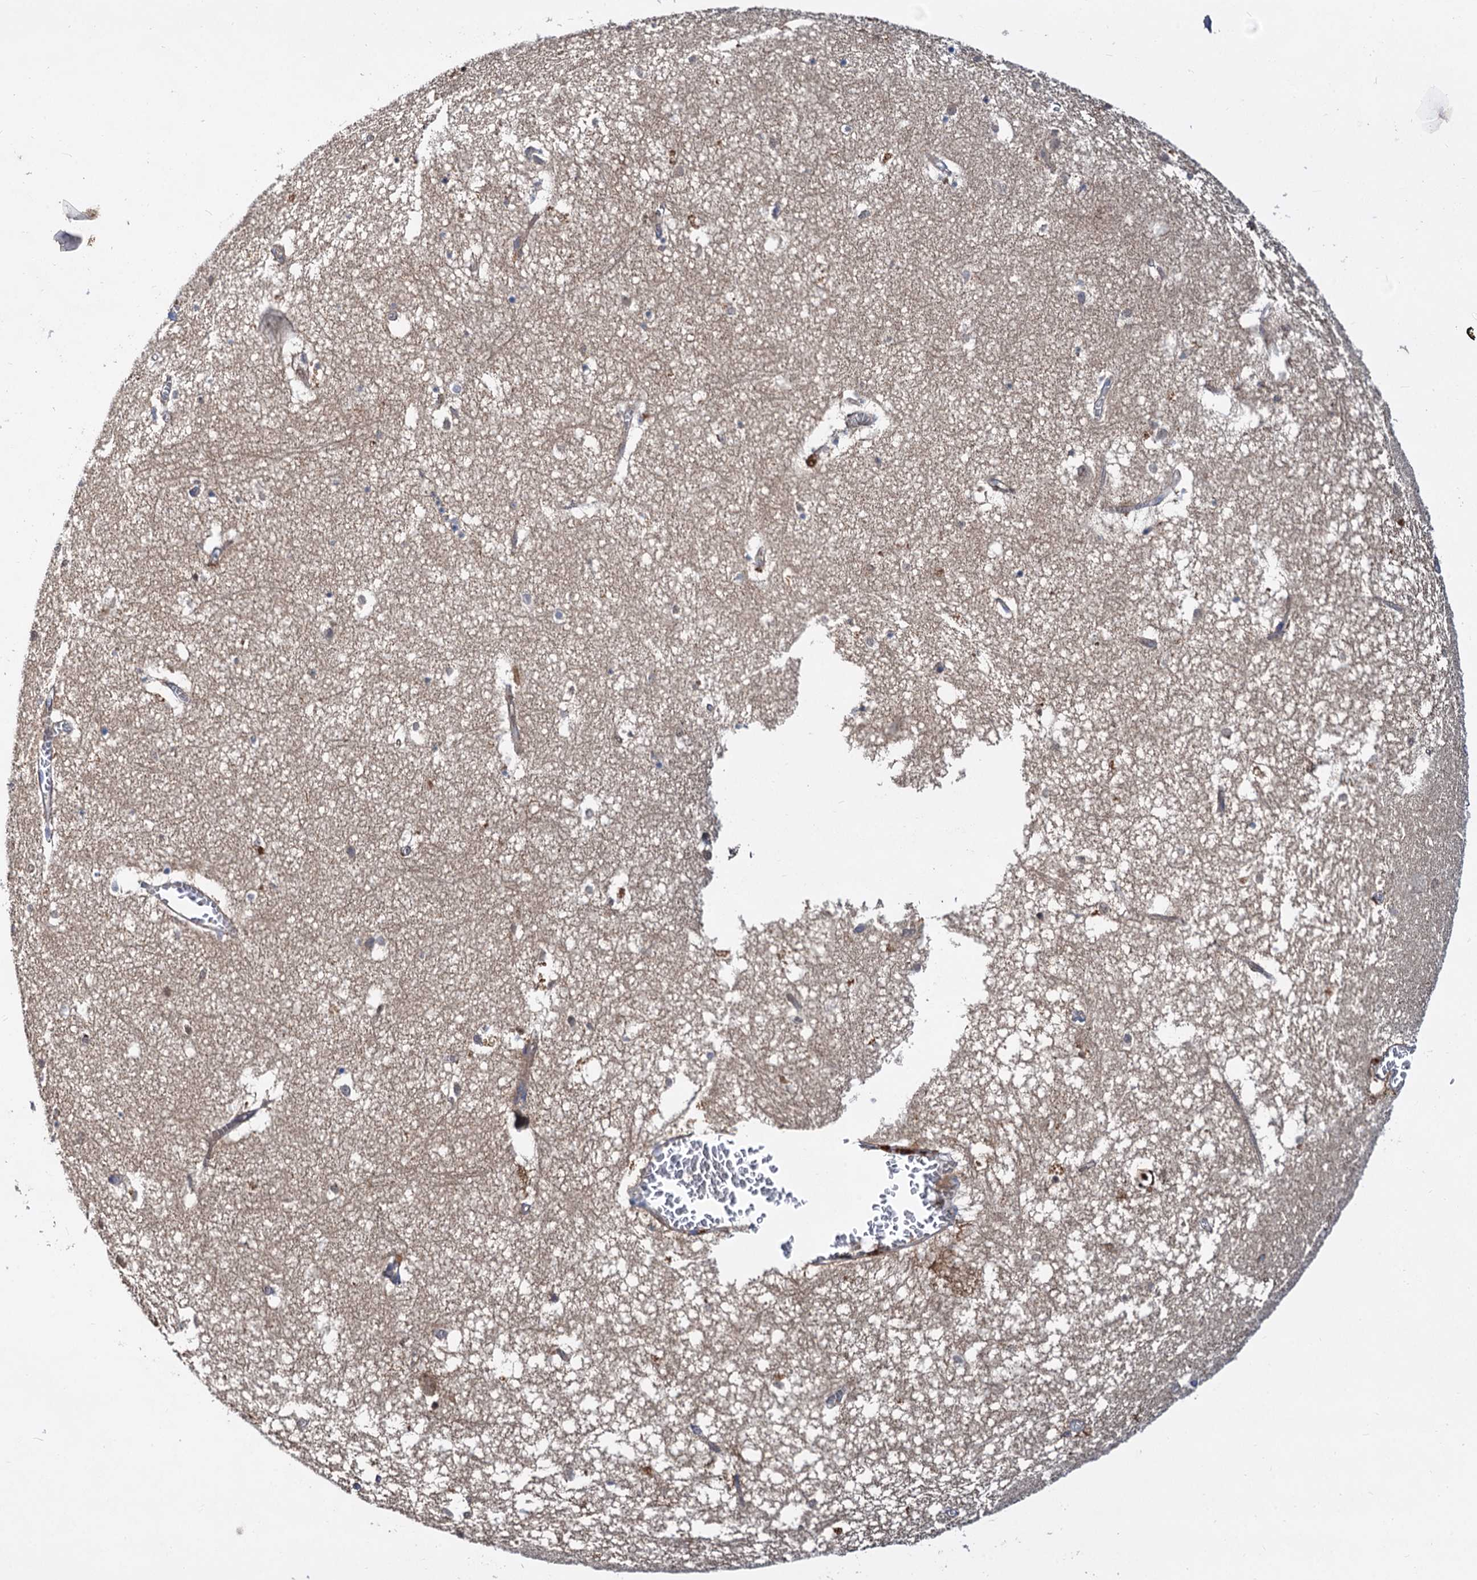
{"staining": {"intensity": "moderate", "quantity": "<25%", "location": "cytoplasmic/membranous"}, "tissue": "hippocampus", "cell_type": "Glial cells", "image_type": "normal", "snomed": [{"axis": "morphology", "description": "Normal tissue, NOS"}, {"axis": "topography", "description": "Hippocampus"}], "caption": "Immunohistochemical staining of benign hippocampus demonstrates moderate cytoplasmic/membranous protein expression in approximately <25% of glial cells. (IHC, brightfield microscopy, high magnification).", "gene": "ALKBH7", "patient": {"sex": "female", "age": 64}}